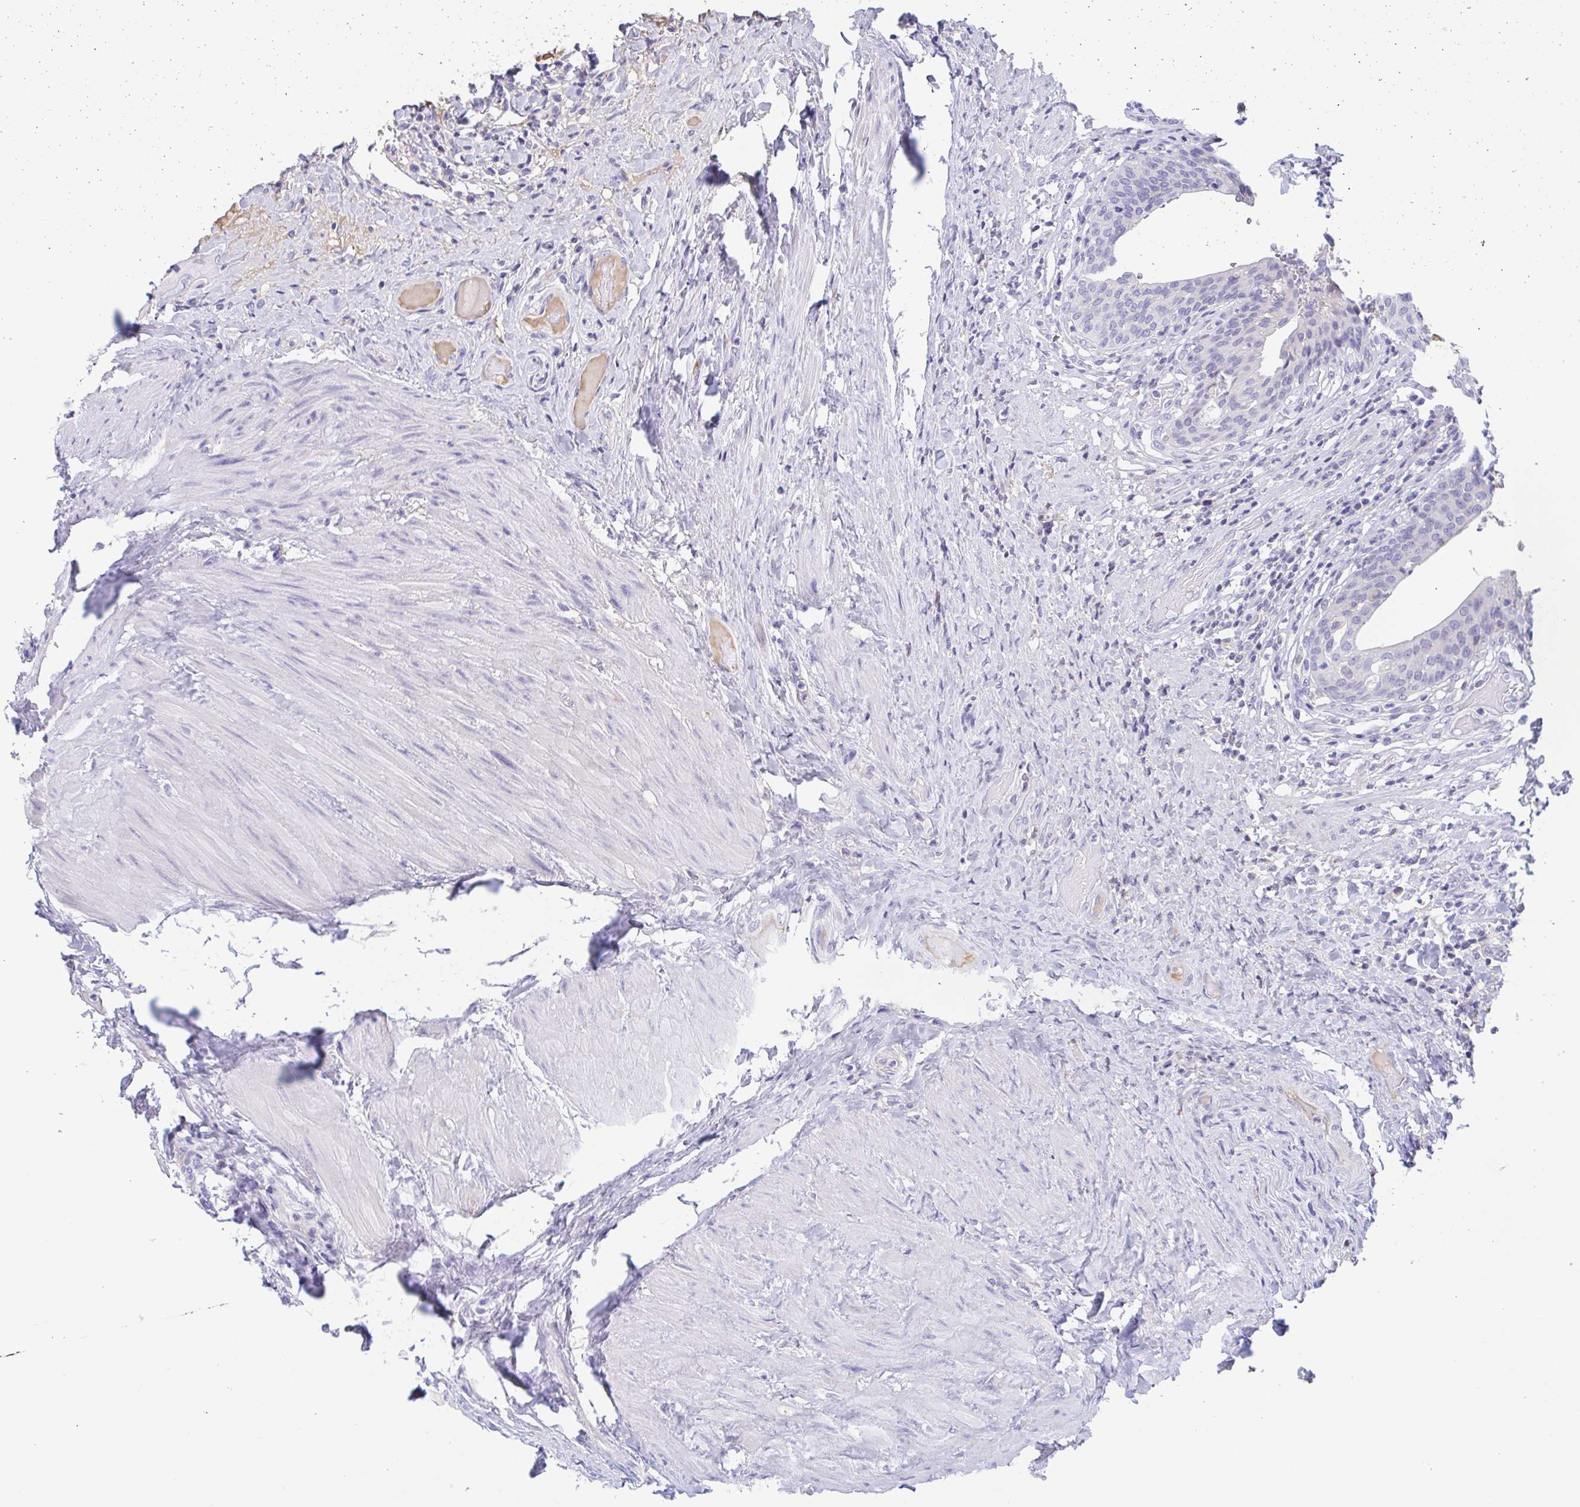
{"staining": {"intensity": "negative", "quantity": "none", "location": "none"}, "tissue": "urinary bladder", "cell_type": "Urothelial cells", "image_type": "normal", "snomed": [{"axis": "morphology", "description": "Normal tissue, NOS"}, {"axis": "topography", "description": "Urinary bladder"}, {"axis": "topography", "description": "Peripheral nerve tissue"}], "caption": "Unremarkable urinary bladder was stained to show a protein in brown. There is no significant staining in urothelial cells. (DAB (3,3'-diaminobenzidine) immunohistochemistry (IHC) with hematoxylin counter stain).", "gene": "TREH", "patient": {"sex": "male", "age": 66}}